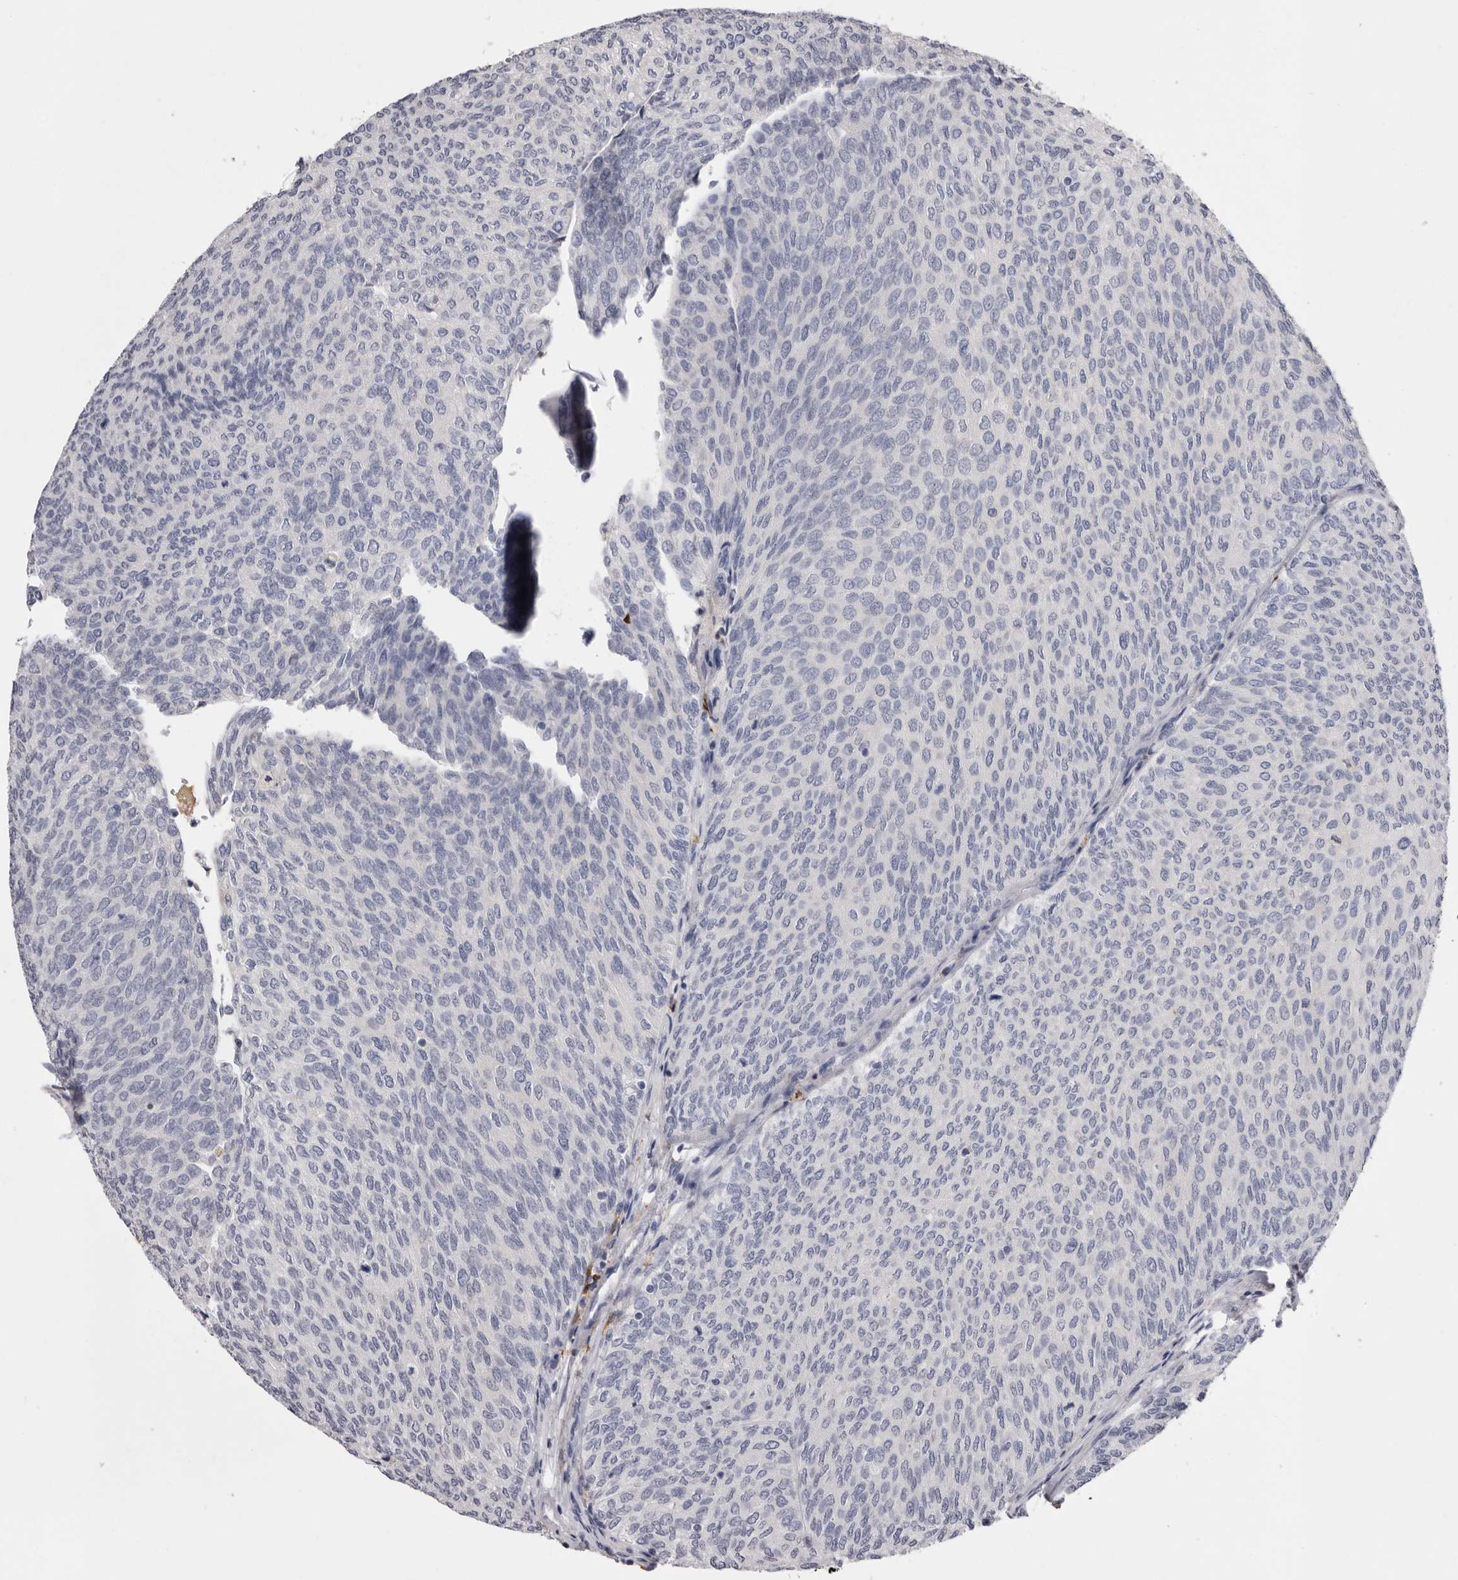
{"staining": {"intensity": "negative", "quantity": "none", "location": "none"}, "tissue": "urothelial cancer", "cell_type": "Tumor cells", "image_type": "cancer", "snomed": [{"axis": "morphology", "description": "Urothelial carcinoma, Low grade"}, {"axis": "topography", "description": "Urinary bladder"}], "caption": "The immunohistochemistry (IHC) photomicrograph has no significant staining in tumor cells of low-grade urothelial carcinoma tissue. (Brightfield microscopy of DAB (3,3'-diaminobenzidine) immunohistochemistry at high magnification).", "gene": "KLHL38", "patient": {"sex": "female", "age": 79}}